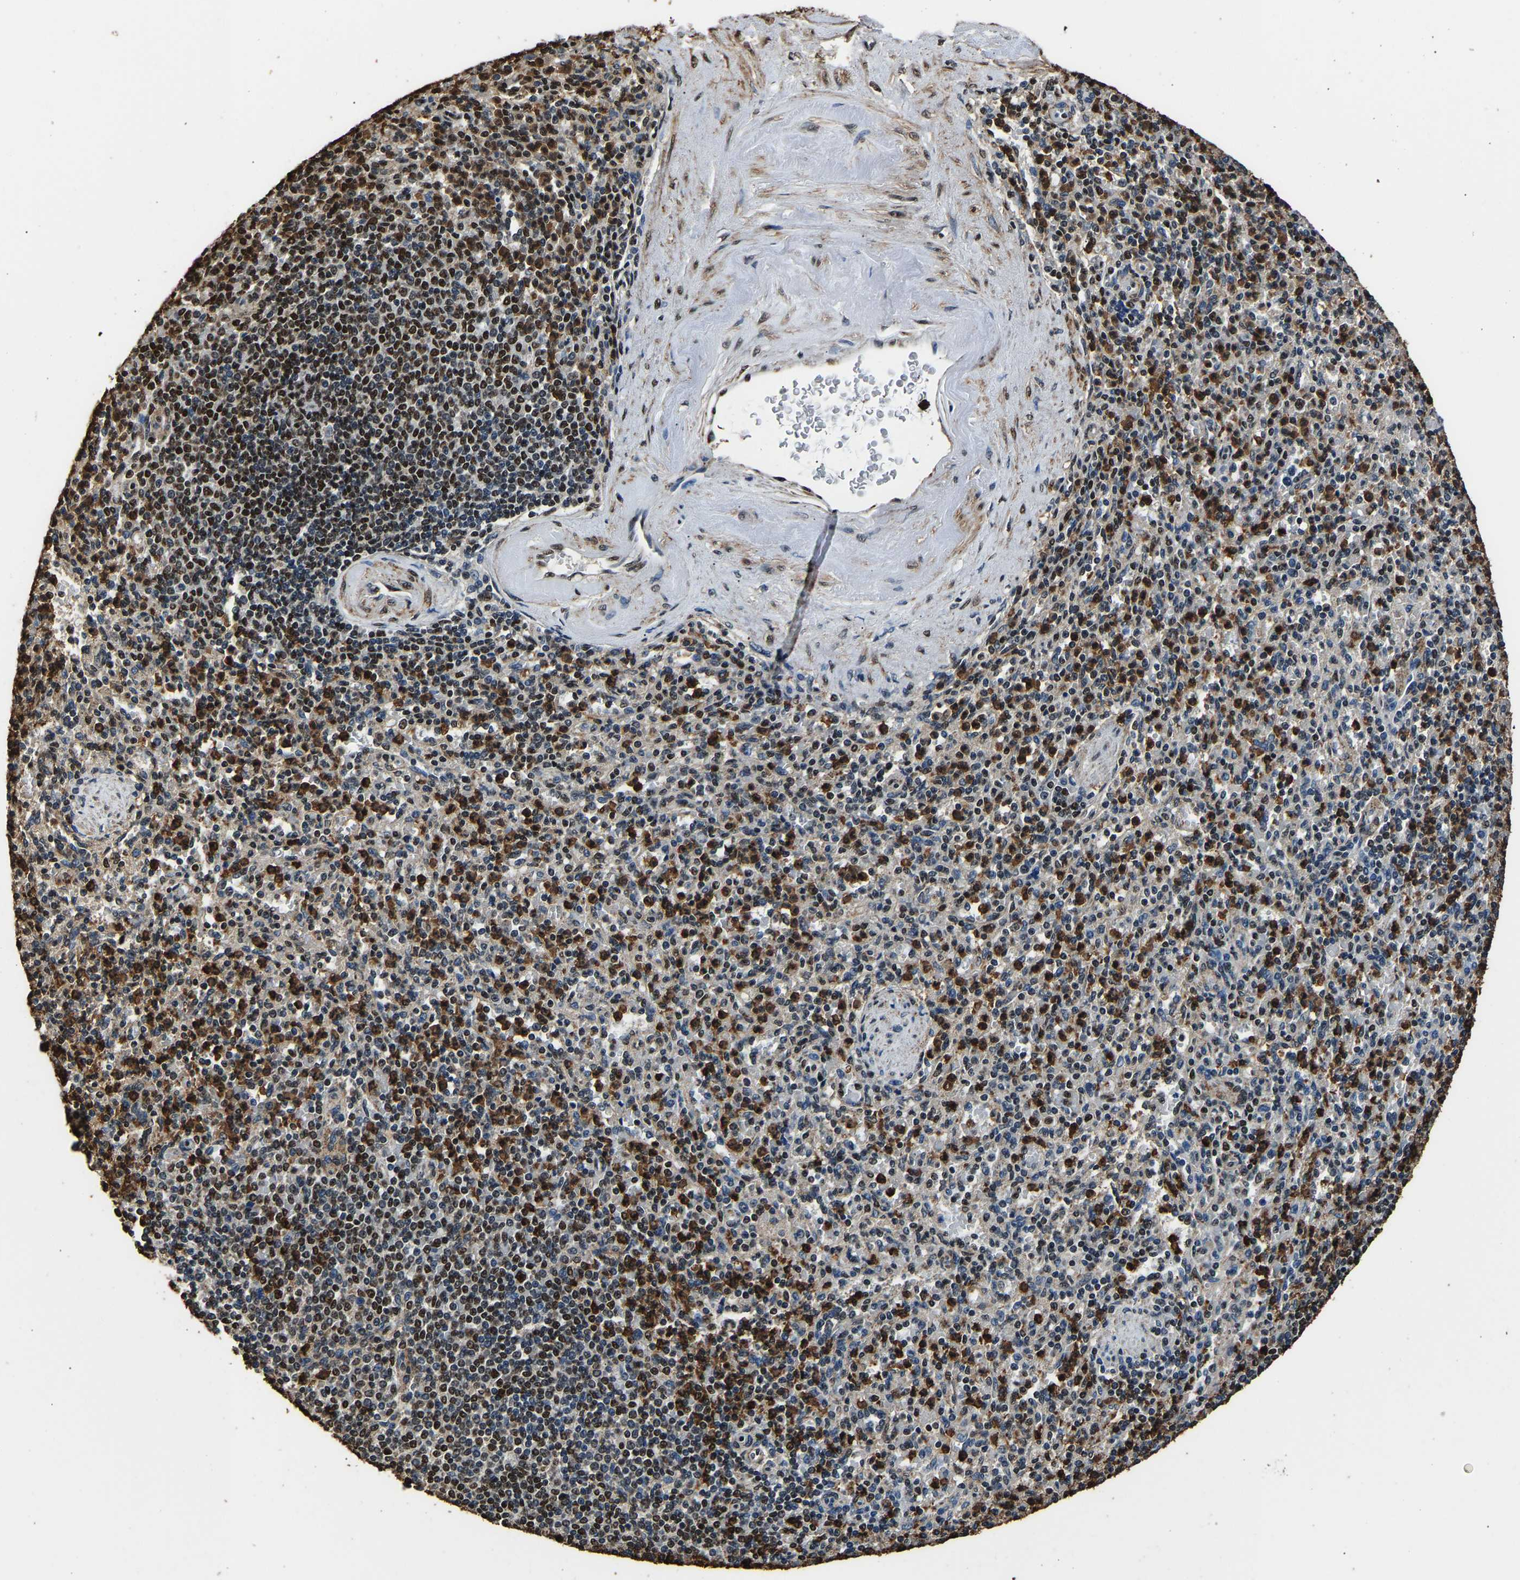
{"staining": {"intensity": "moderate", "quantity": ">75%", "location": "cytoplasmic/membranous,nuclear"}, "tissue": "spleen", "cell_type": "Cells in red pulp", "image_type": "normal", "snomed": [{"axis": "morphology", "description": "Normal tissue, NOS"}, {"axis": "topography", "description": "Spleen"}], "caption": "Immunohistochemical staining of unremarkable spleen demonstrates >75% levels of moderate cytoplasmic/membranous,nuclear protein staining in about >75% of cells in red pulp. The staining was performed using DAB (3,3'-diaminobenzidine) to visualize the protein expression in brown, while the nuclei were stained in blue with hematoxylin (Magnification: 20x).", "gene": "SAFB", "patient": {"sex": "female", "age": 74}}